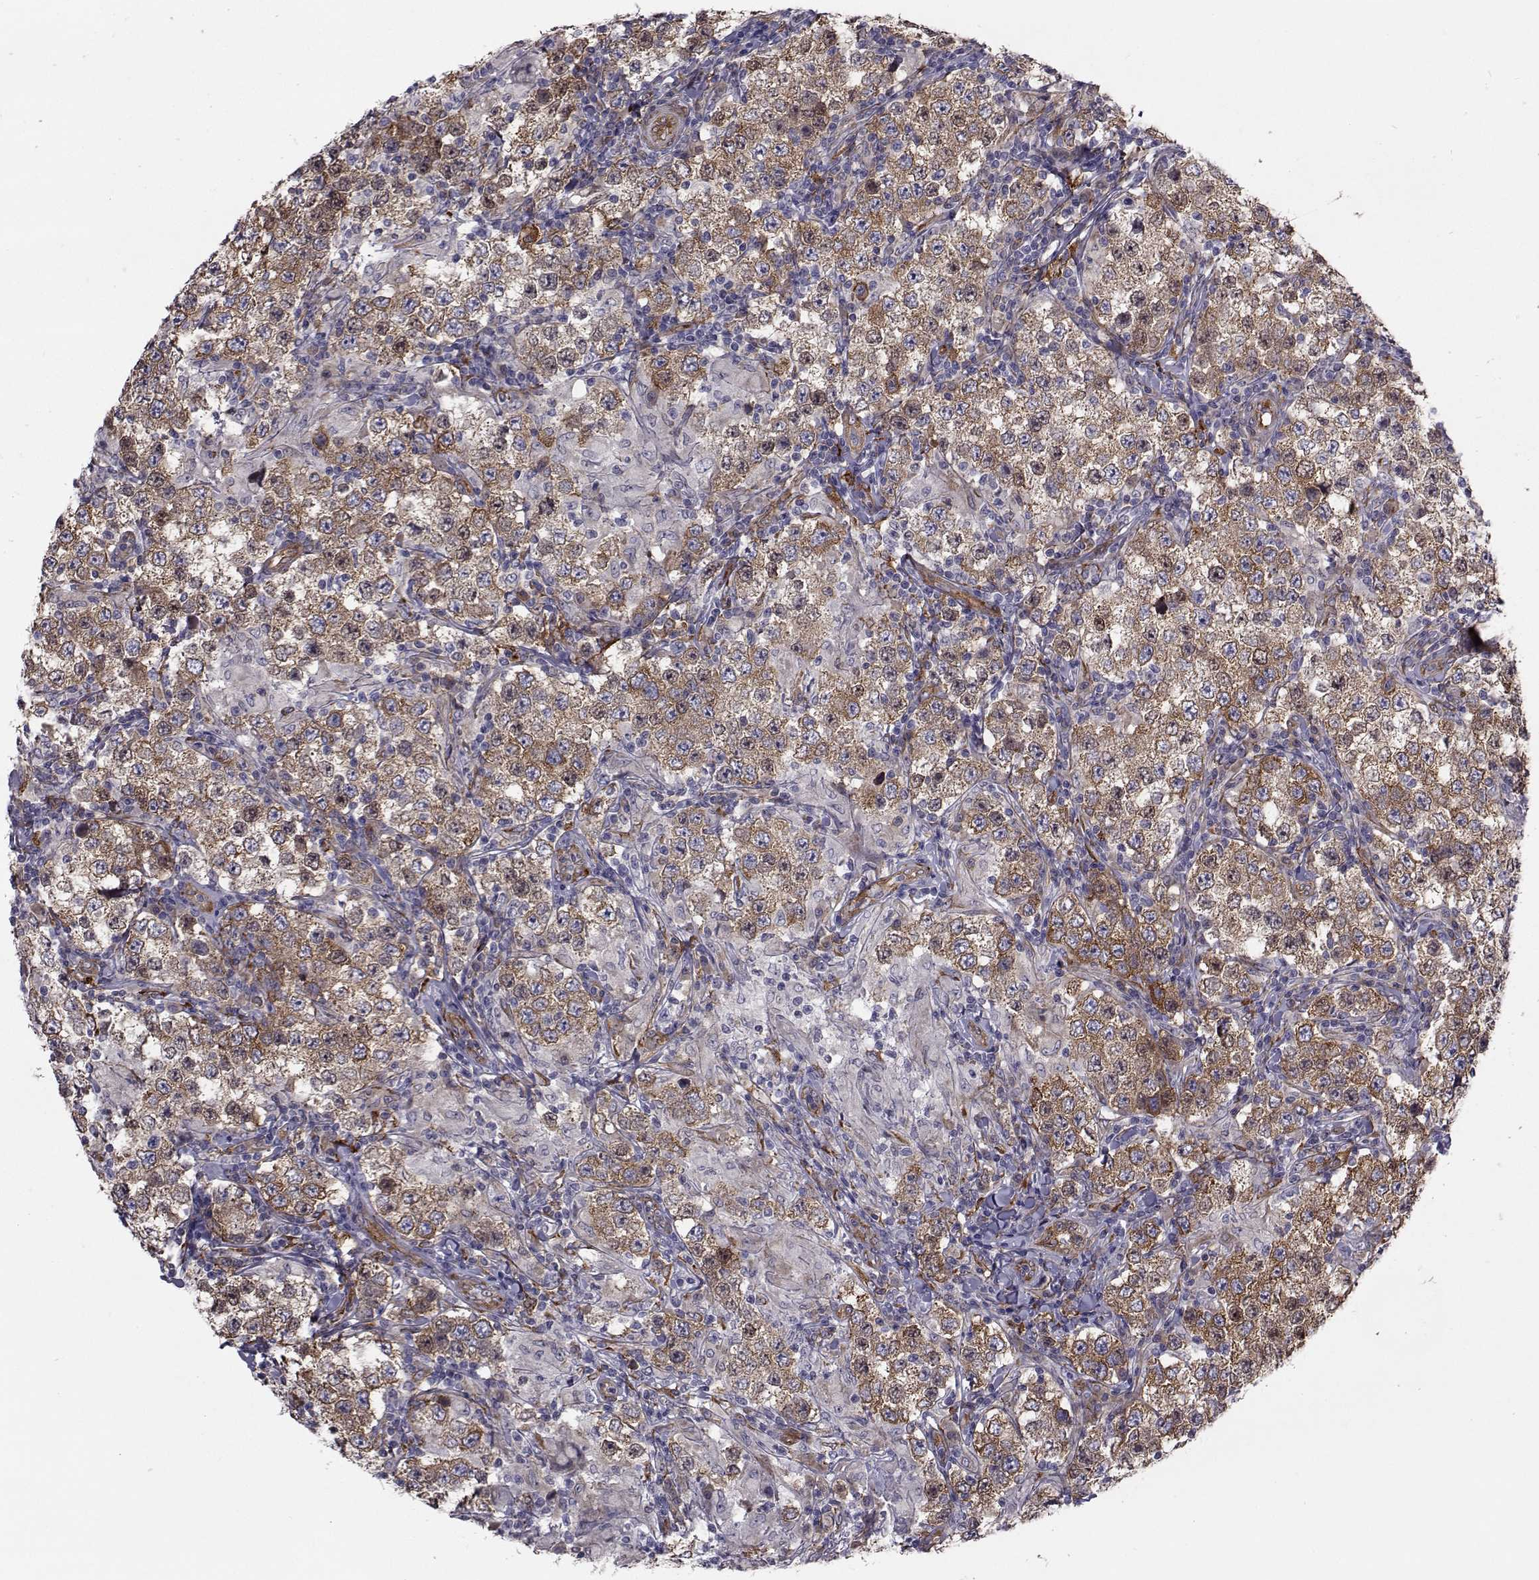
{"staining": {"intensity": "strong", "quantity": "25%-75%", "location": "cytoplasmic/membranous"}, "tissue": "testis cancer", "cell_type": "Tumor cells", "image_type": "cancer", "snomed": [{"axis": "morphology", "description": "Seminoma, NOS"}, {"axis": "morphology", "description": "Carcinoma, Embryonal, NOS"}, {"axis": "topography", "description": "Testis"}], "caption": "Approximately 25%-75% of tumor cells in seminoma (testis) display strong cytoplasmic/membranous protein positivity as visualized by brown immunohistochemical staining.", "gene": "TRIP10", "patient": {"sex": "male", "age": 41}}